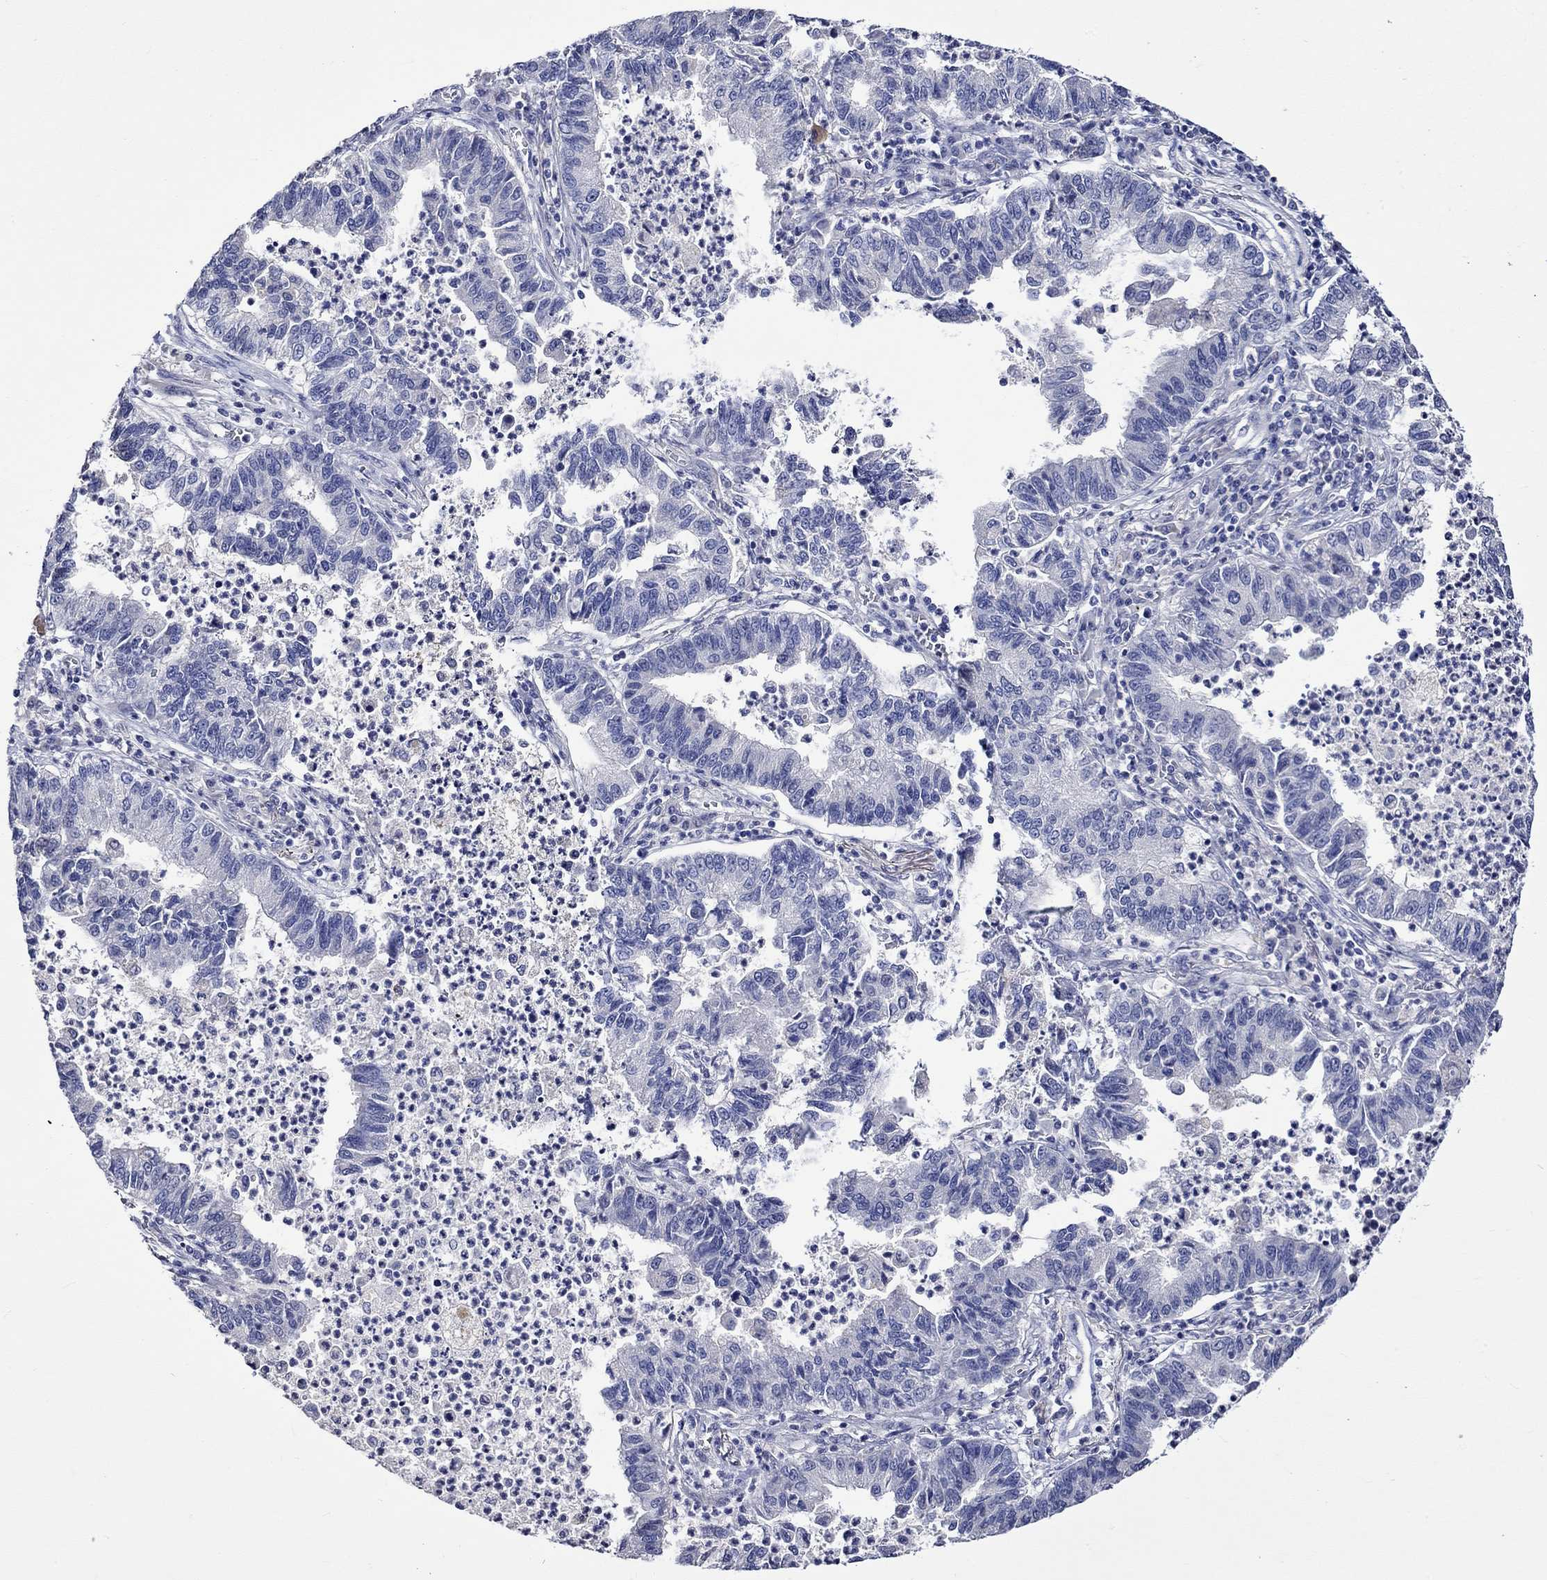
{"staining": {"intensity": "negative", "quantity": "none", "location": "none"}, "tissue": "lung cancer", "cell_type": "Tumor cells", "image_type": "cancer", "snomed": [{"axis": "morphology", "description": "Adenocarcinoma, NOS"}, {"axis": "topography", "description": "Lung"}], "caption": "A micrograph of human lung cancer is negative for staining in tumor cells.", "gene": "CRYAB", "patient": {"sex": "female", "age": 57}}